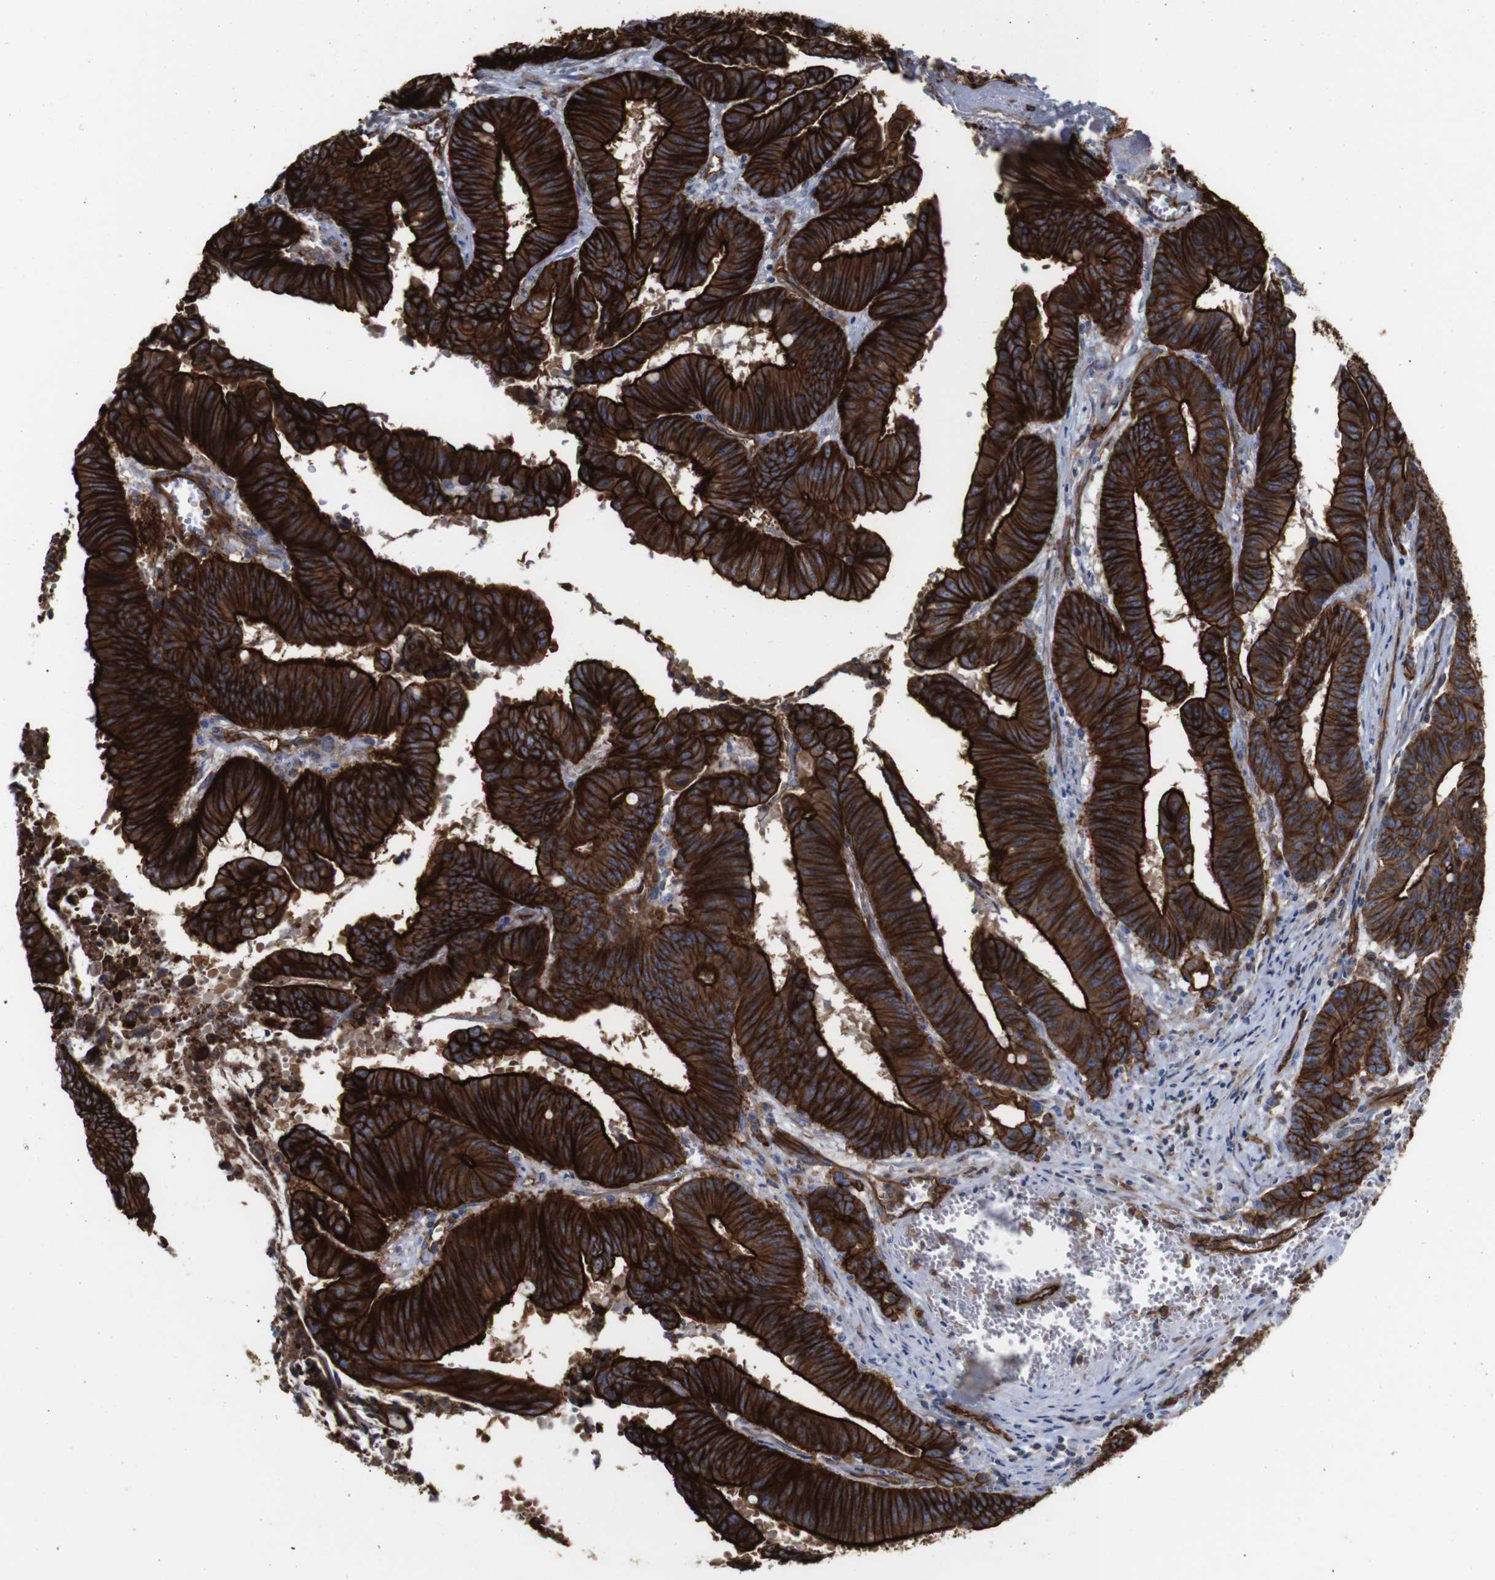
{"staining": {"intensity": "strong", "quantity": ">75%", "location": "cytoplasmic/membranous"}, "tissue": "colorectal cancer", "cell_type": "Tumor cells", "image_type": "cancer", "snomed": [{"axis": "morphology", "description": "Adenocarcinoma, NOS"}, {"axis": "topography", "description": "Colon"}], "caption": "Approximately >75% of tumor cells in human colorectal cancer (adenocarcinoma) reveal strong cytoplasmic/membranous protein expression as visualized by brown immunohistochemical staining.", "gene": "SPTBN1", "patient": {"sex": "male", "age": 45}}